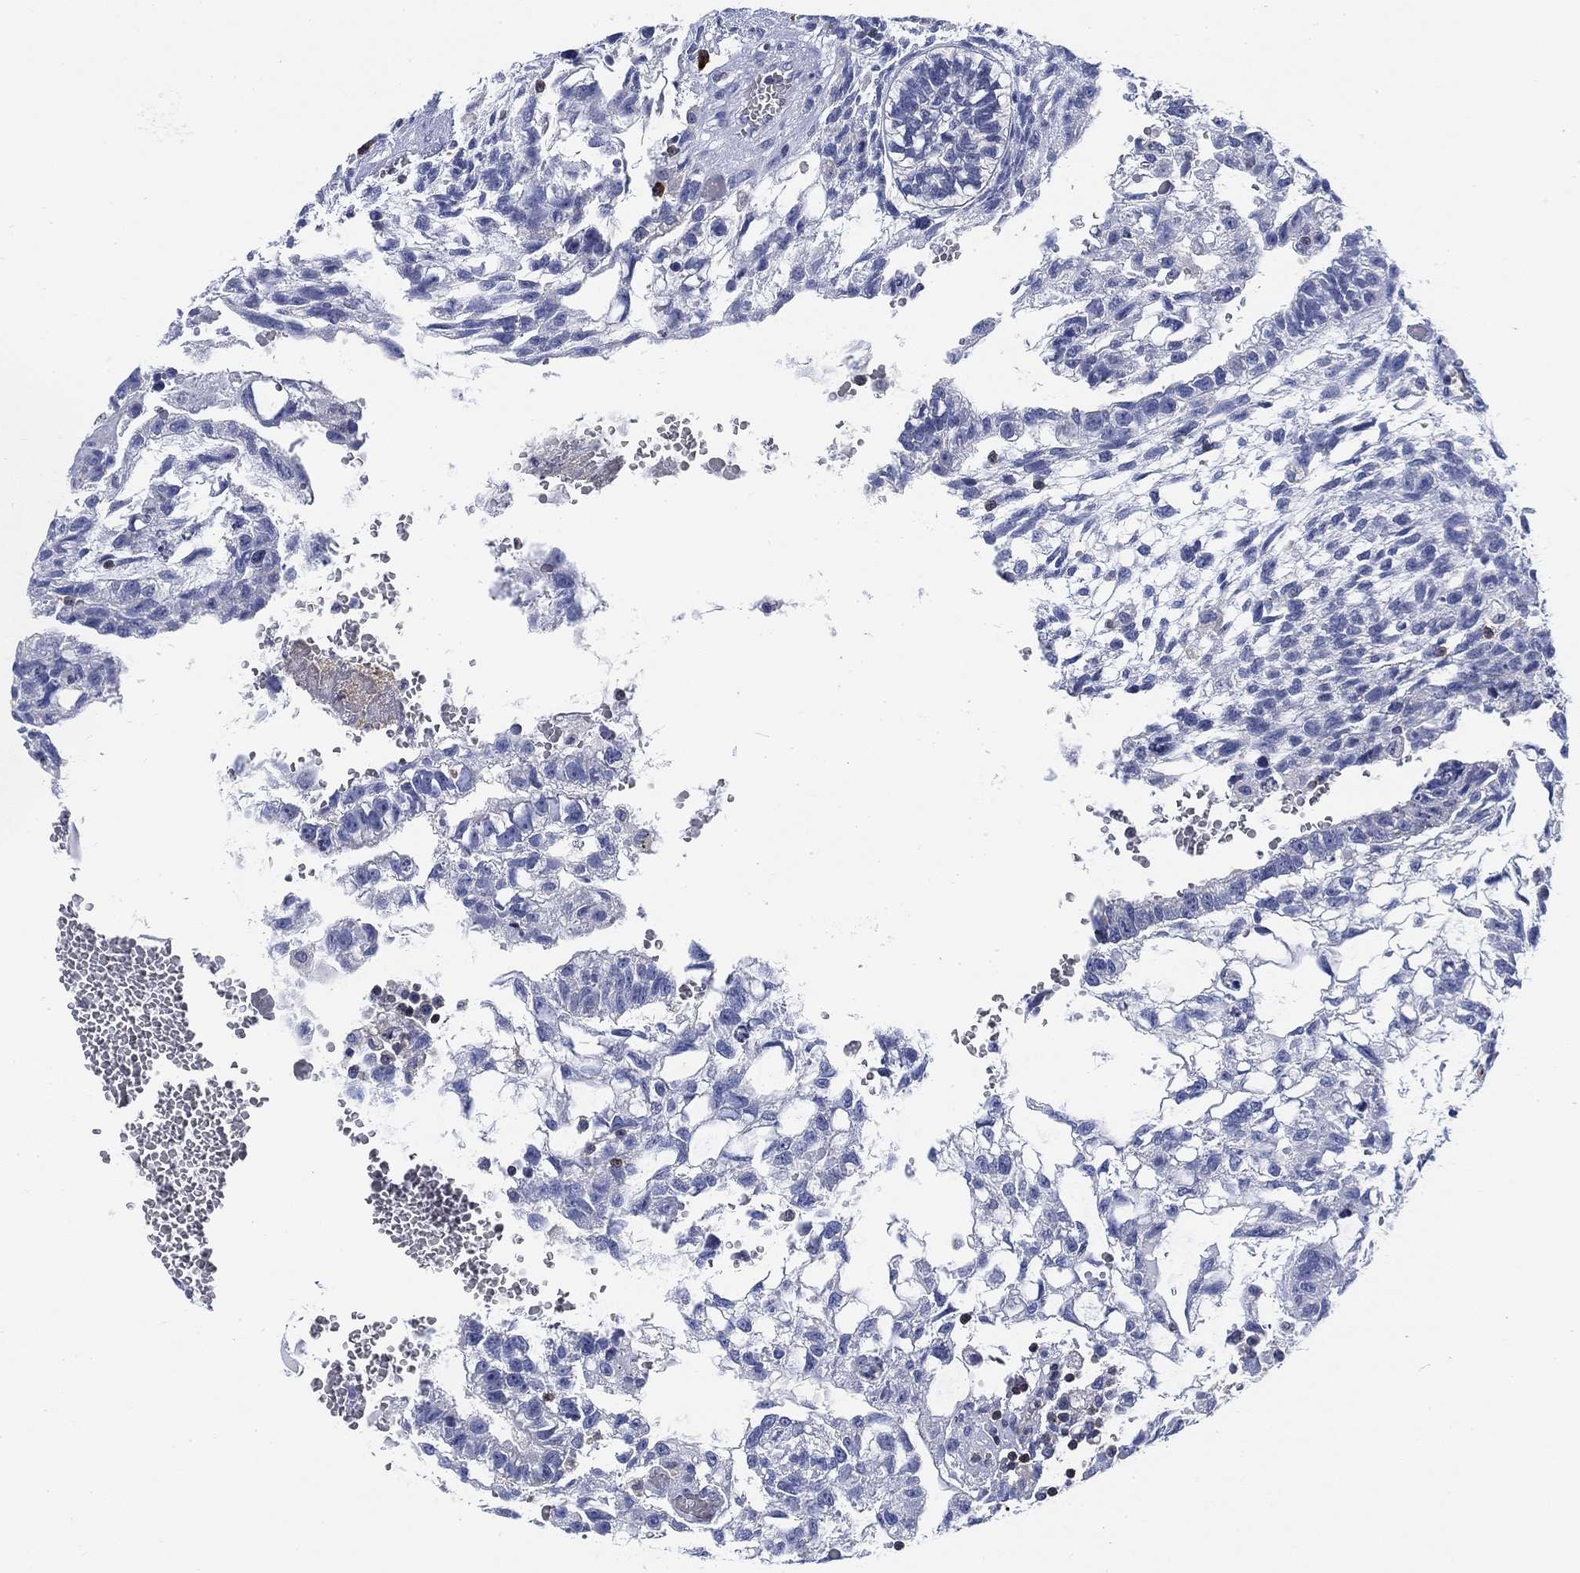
{"staining": {"intensity": "negative", "quantity": "none", "location": "none"}, "tissue": "testis cancer", "cell_type": "Tumor cells", "image_type": "cancer", "snomed": [{"axis": "morphology", "description": "Carcinoma, Embryonal, NOS"}, {"axis": "topography", "description": "Testis"}], "caption": "IHC histopathology image of neoplastic tissue: human testis cancer stained with DAB displays no significant protein positivity in tumor cells. Brightfield microscopy of IHC stained with DAB (brown) and hematoxylin (blue), captured at high magnification.", "gene": "FYB1", "patient": {"sex": "male", "age": 32}}